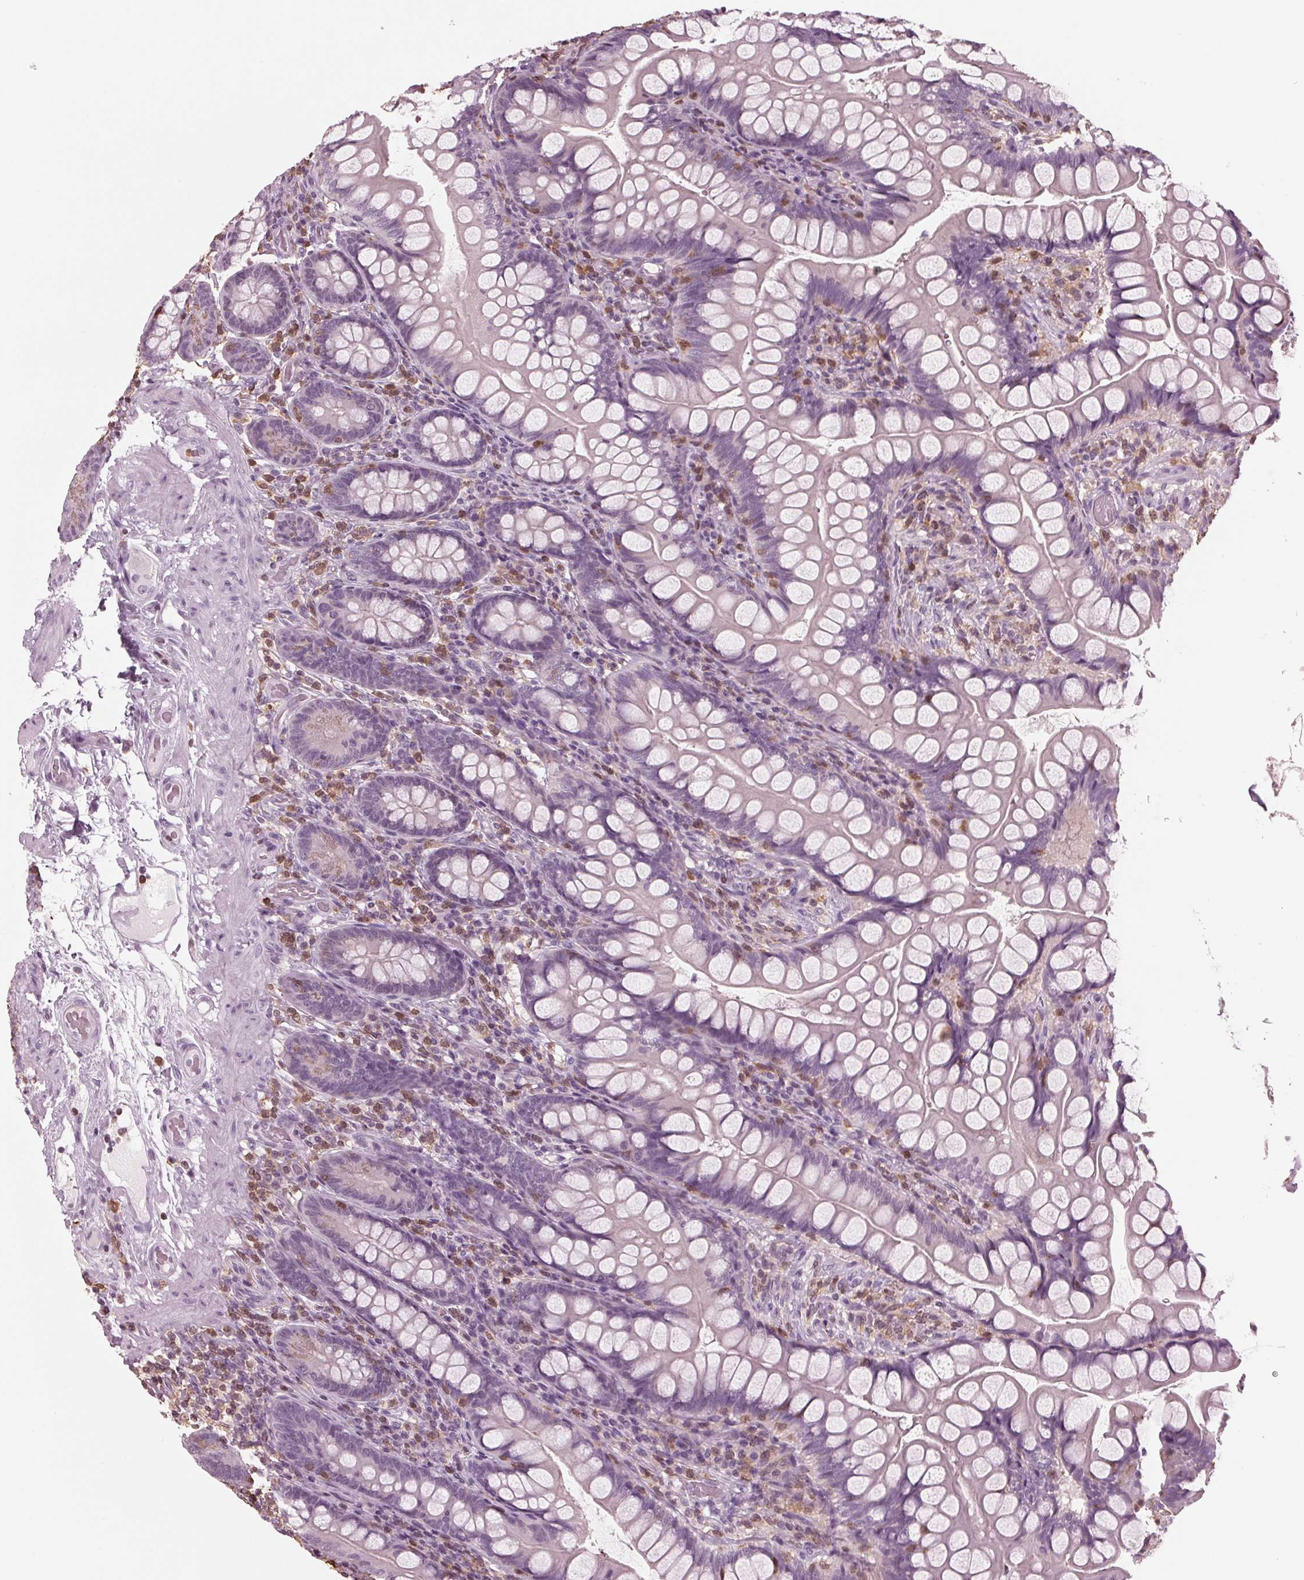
{"staining": {"intensity": "negative", "quantity": "none", "location": "none"}, "tissue": "small intestine", "cell_type": "Glandular cells", "image_type": "normal", "snomed": [{"axis": "morphology", "description": "Normal tissue, NOS"}, {"axis": "topography", "description": "Small intestine"}], "caption": "Protein analysis of normal small intestine demonstrates no significant positivity in glandular cells.", "gene": "BTLA", "patient": {"sex": "male", "age": 70}}